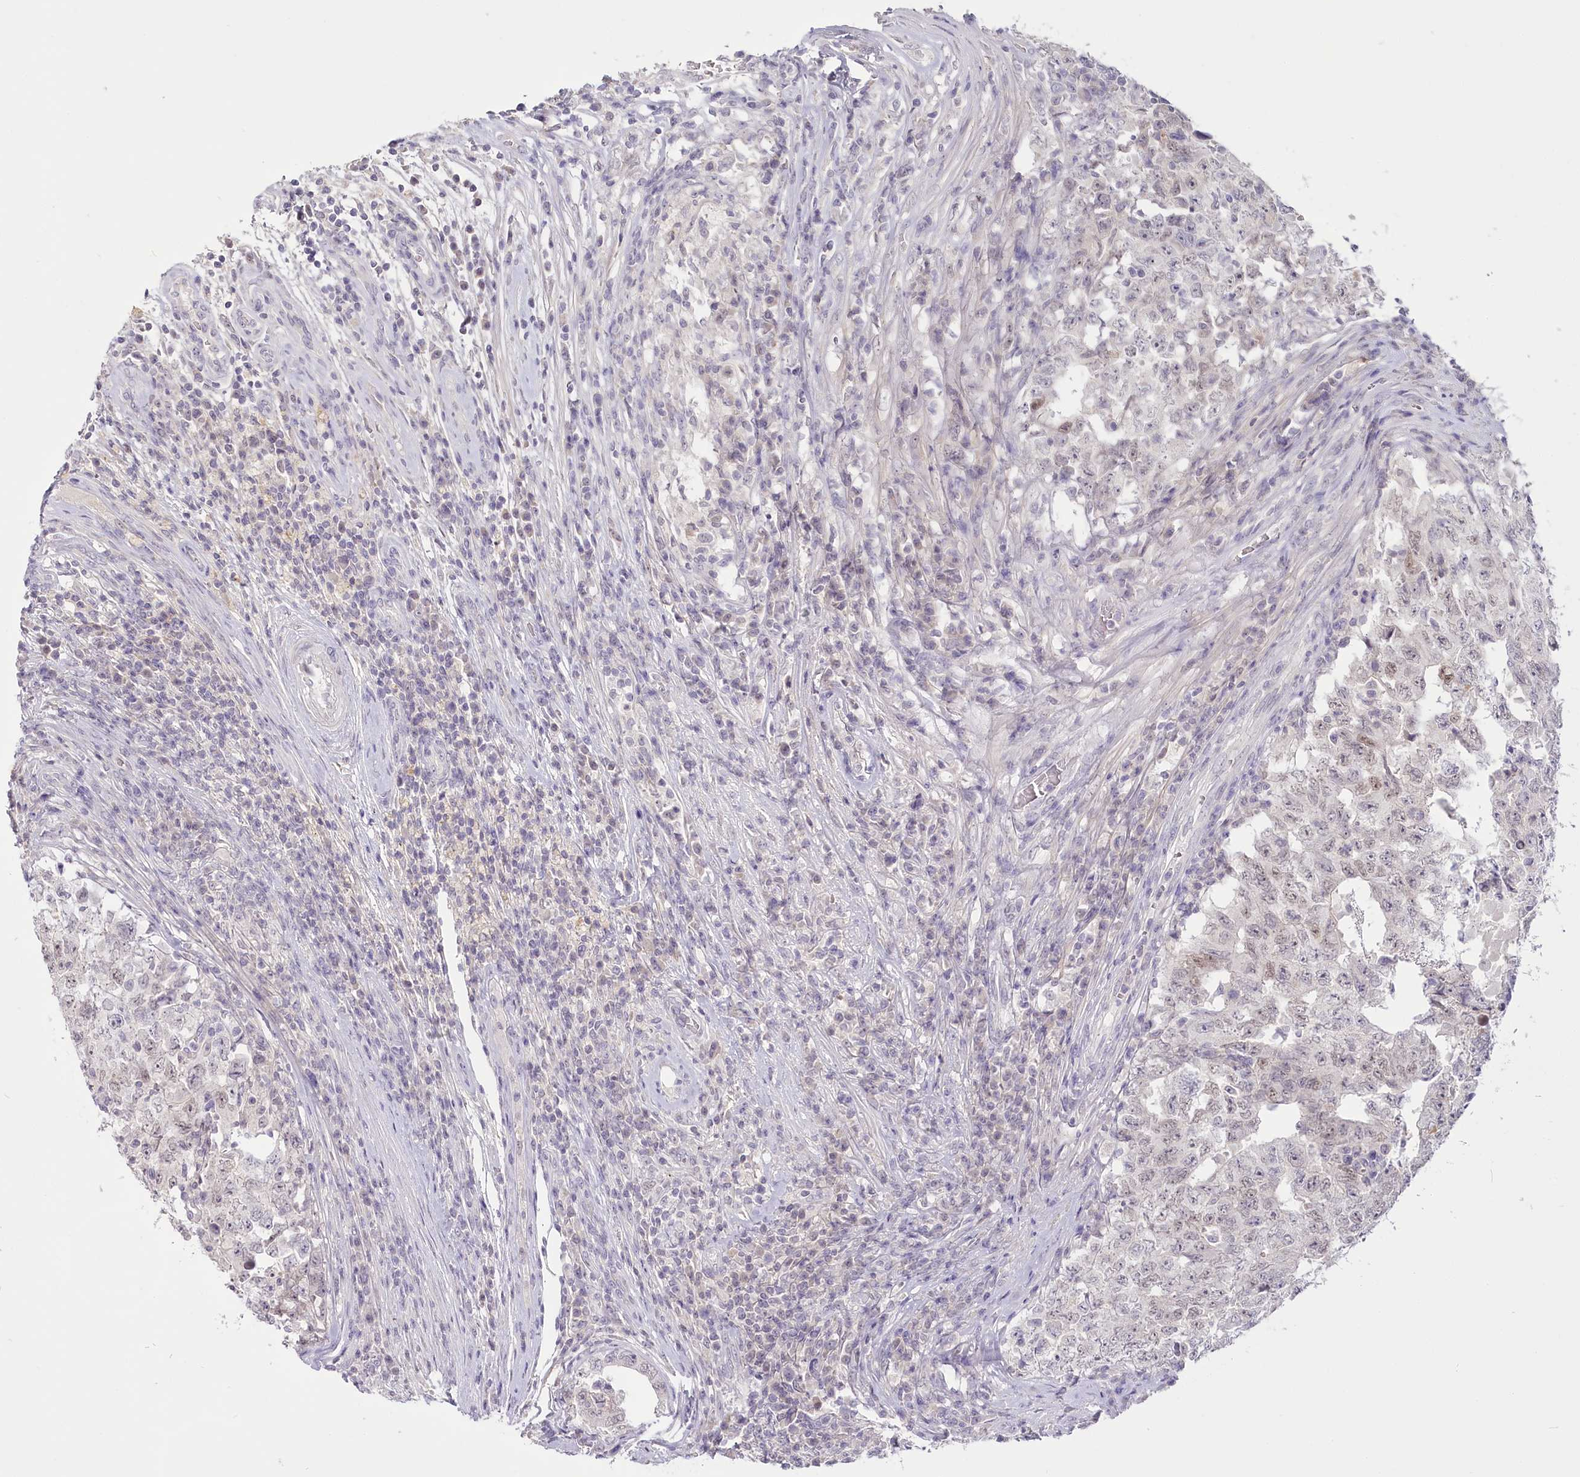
{"staining": {"intensity": "weak", "quantity": "25%-75%", "location": "nuclear"}, "tissue": "testis cancer", "cell_type": "Tumor cells", "image_type": "cancer", "snomed": [{"axis": "morphology", "description": "Carcinoma, Embryonal, NOS"}, {"axis": "topography", "description": "Testis"}], "caption": "A high-resolution micrograph shows immunohistochemistry staining of embryonal carcinoma (testis), which displays weak nuclear staining in about 25%-75% of tumor cells.", "gene": "USP11", "patient": {"sex": "male", "age": 26}}